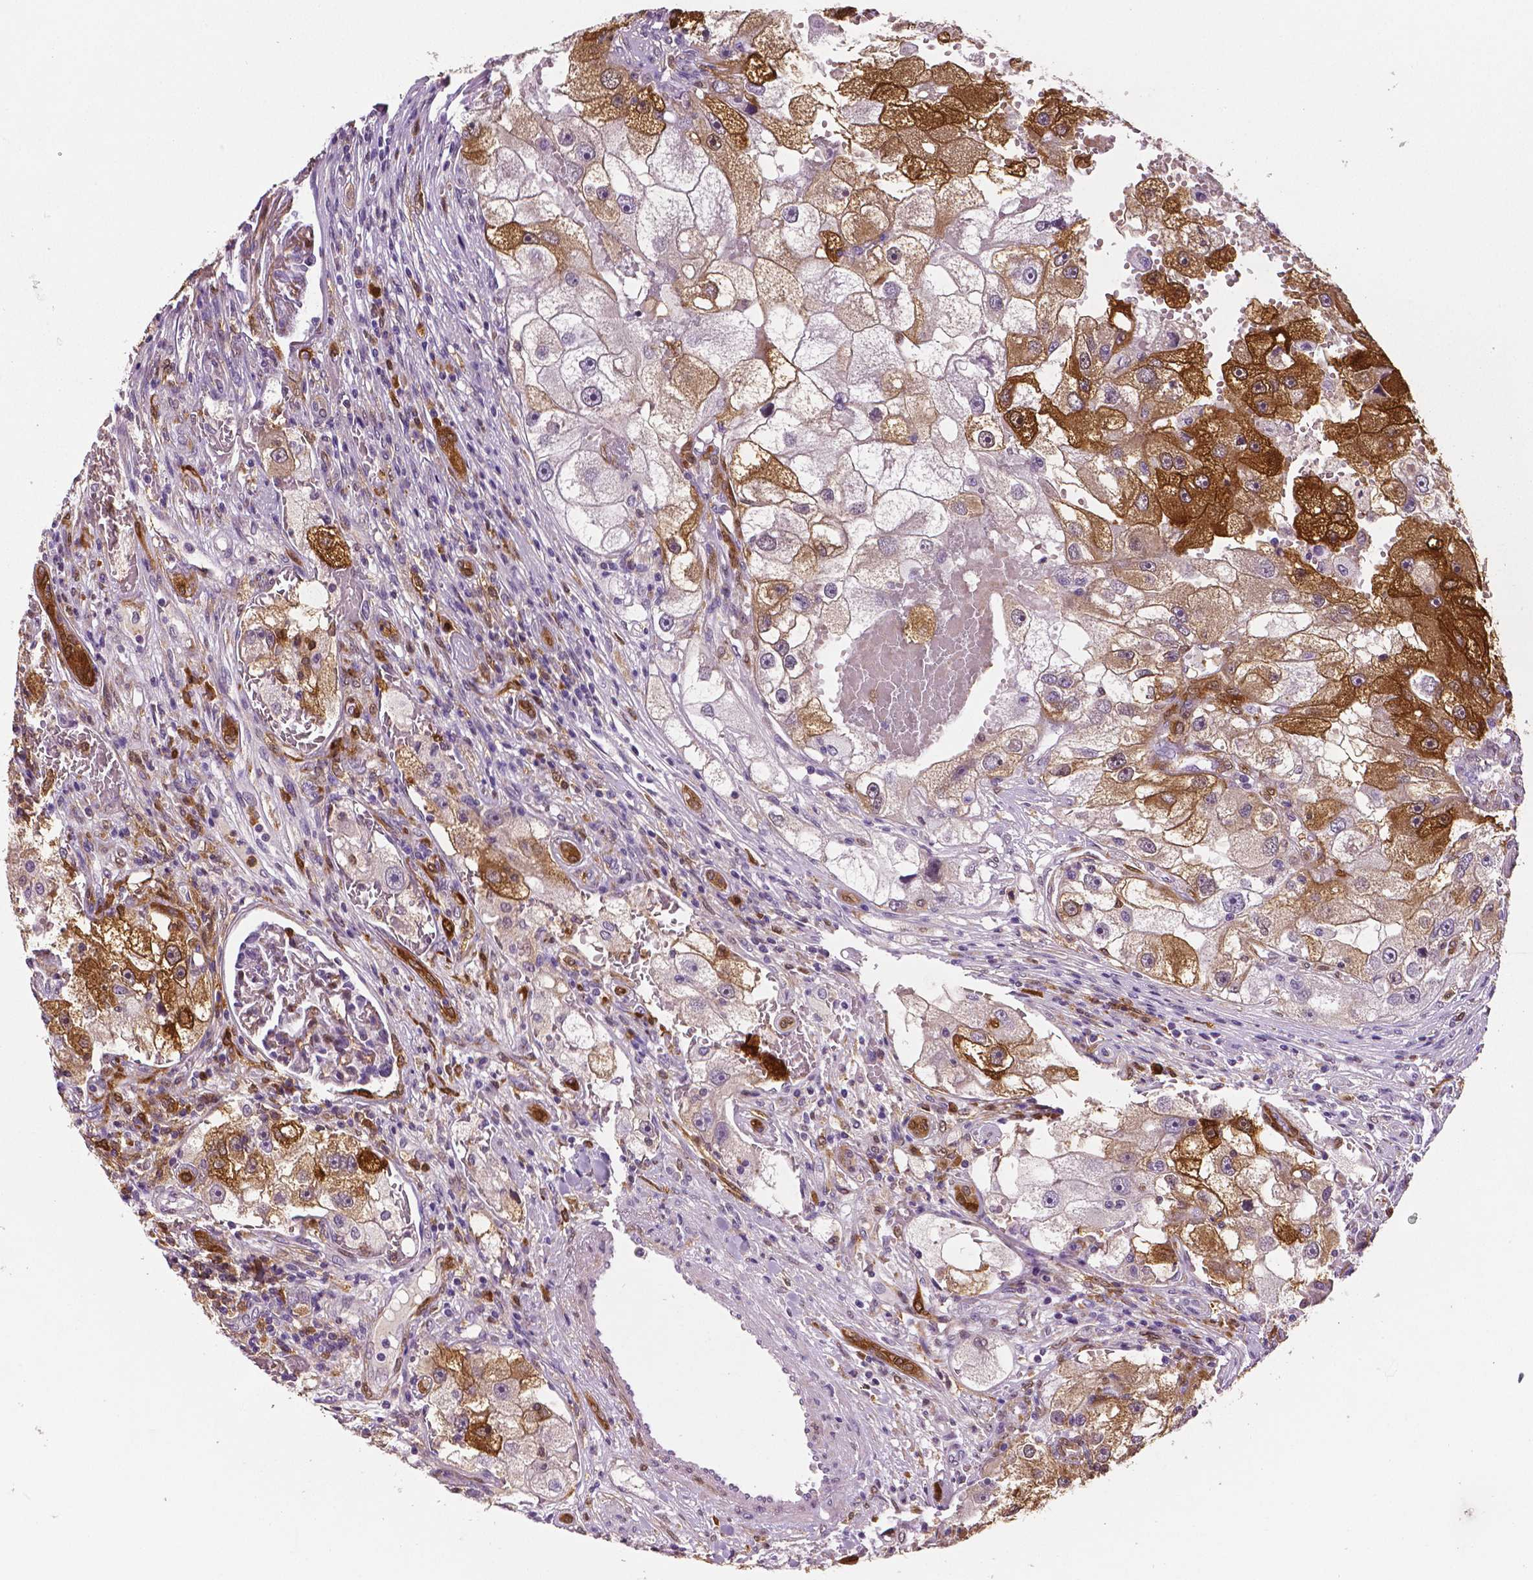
{"staining": {"intensity": "strong", "quantity": "25%-75%", "location": "cytoplasmic/membranous"}, "tissue": "renal cancer", "cell_type": "Tumor cells", "image_type": "cancer", "snomed": [{"axis": "morphology", "description": "Adenocarcinoma, NOS"}, {"axis": "topography", "description": "Kidney"}], "caption": "Tumor cells demonstrate high levels of strong cytoplasmic/membranous staining in about 25%-75% of cells in human renal cancer.", "gene": "PHGDH", "patient": {"sex": "male", "age": 63}}